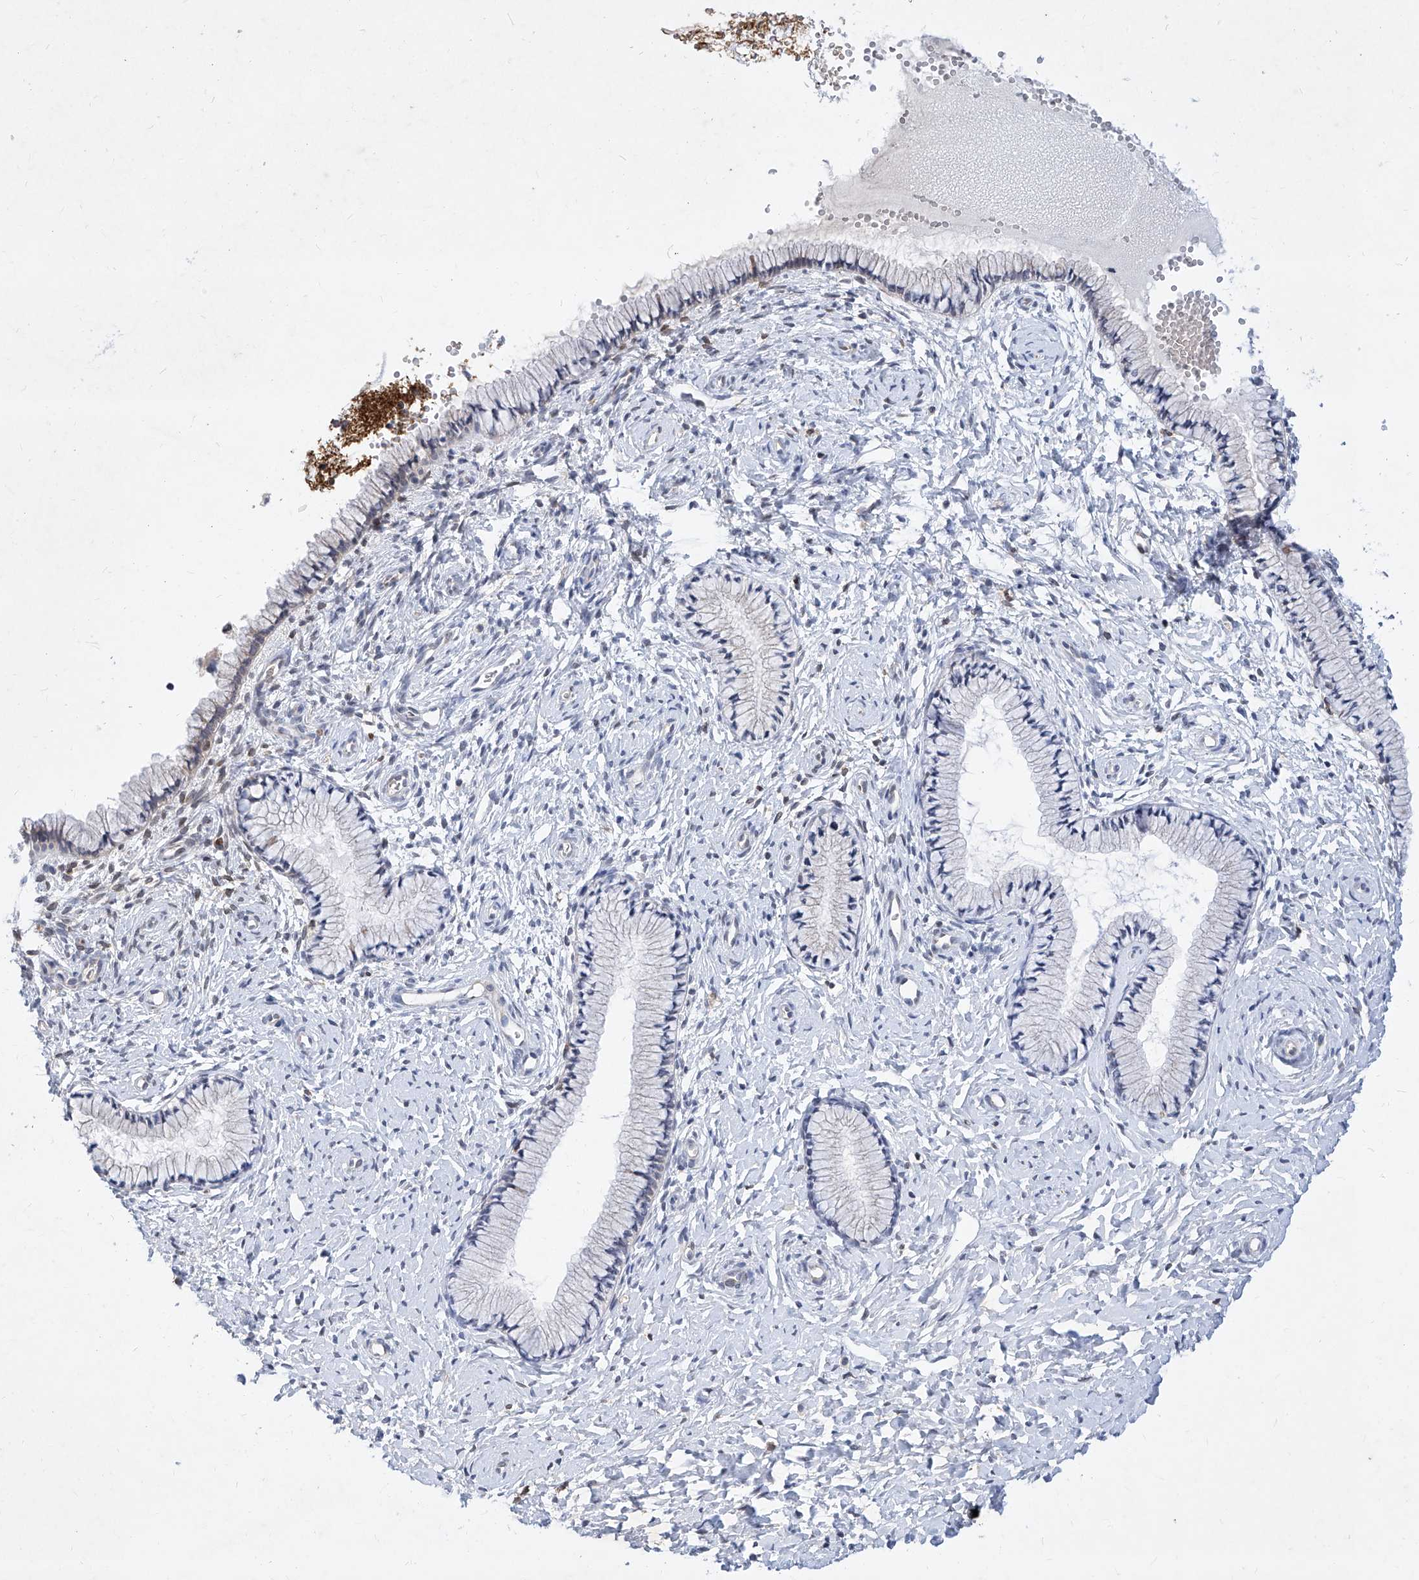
{"staining": {"intensity": "negative", "quantity": "none", "location": "none"}, "tissue": "cervix", "cell_type": "Glandular cells", "image_type": "normal", "snomed": [{"axis": "morphology", "description": "Normal tissue, NOS"}, {"axis": "topography", "description": "Cervix"}], "caption": "Glandular cells are negative for brown protein staining in unremarkable cervix.", "gene": "MX2", "patient": {"sex": "female", "age": 33}}